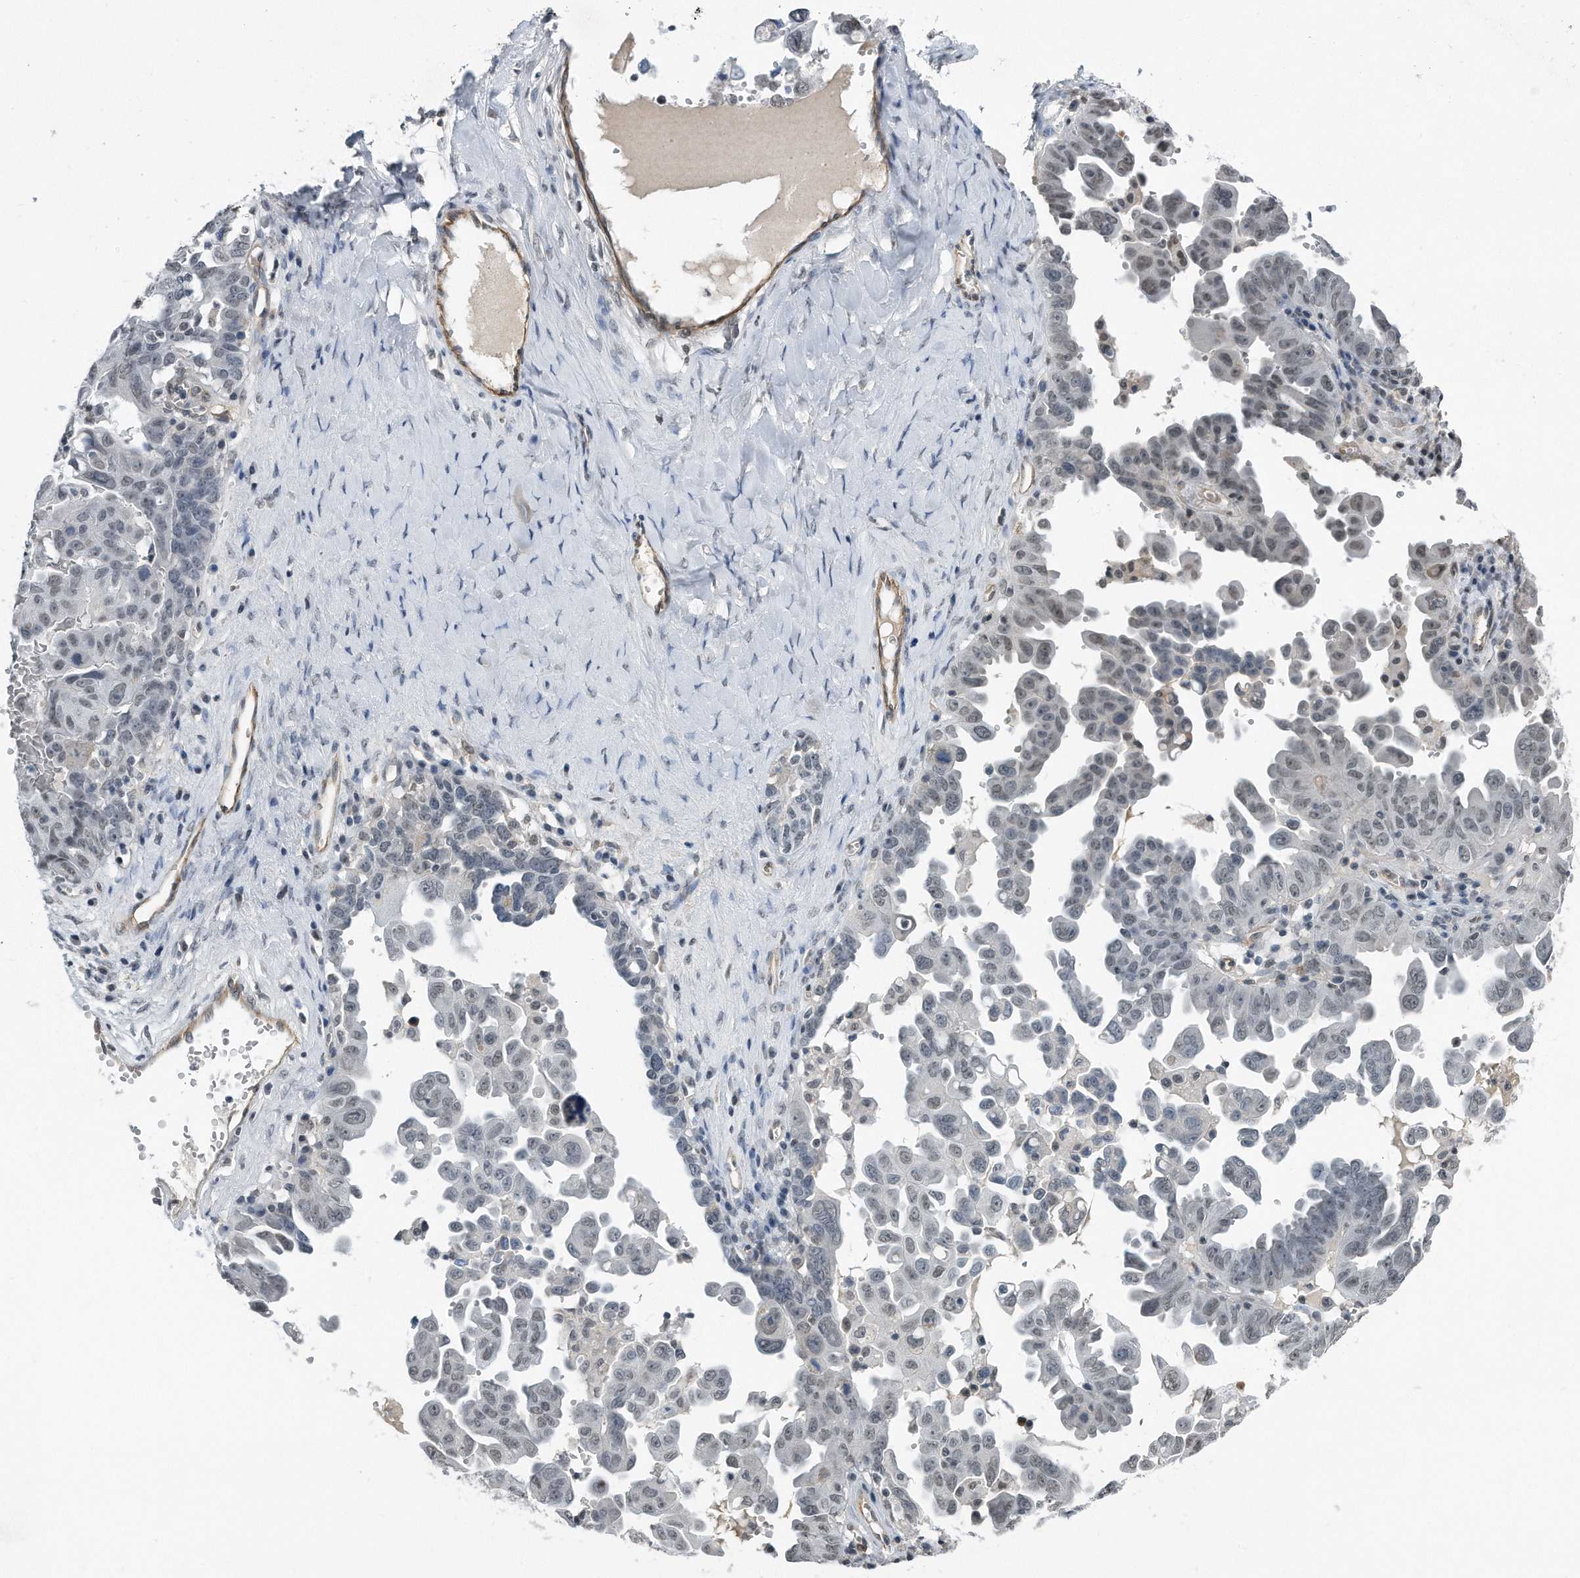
{"staining": {"intensity": "negative", "quantity": "none", "location": "none"}, "tissue": "ovarian cancer", "cell_type": "Tumor cells", "image_type": "cancer", "snomed": [{"axis": "morphology", "description": "Carcinoma, endometroid"}, {"axis": "topography", "description": "Ovary"}], "caption": "An immunohistochemistry photomicrograph of ovarian endometroid carcinoma is shown. There is no staining in tumor cells of ovarian endometroid carcinoma. The staining is performed using DAB (3,3'-diaminobenzidine) brown chromogen with nuclei counter-stained in using hematoxylin.", "gene": "TP53INP1", "patient": {"sex": "female", "age": 62}}